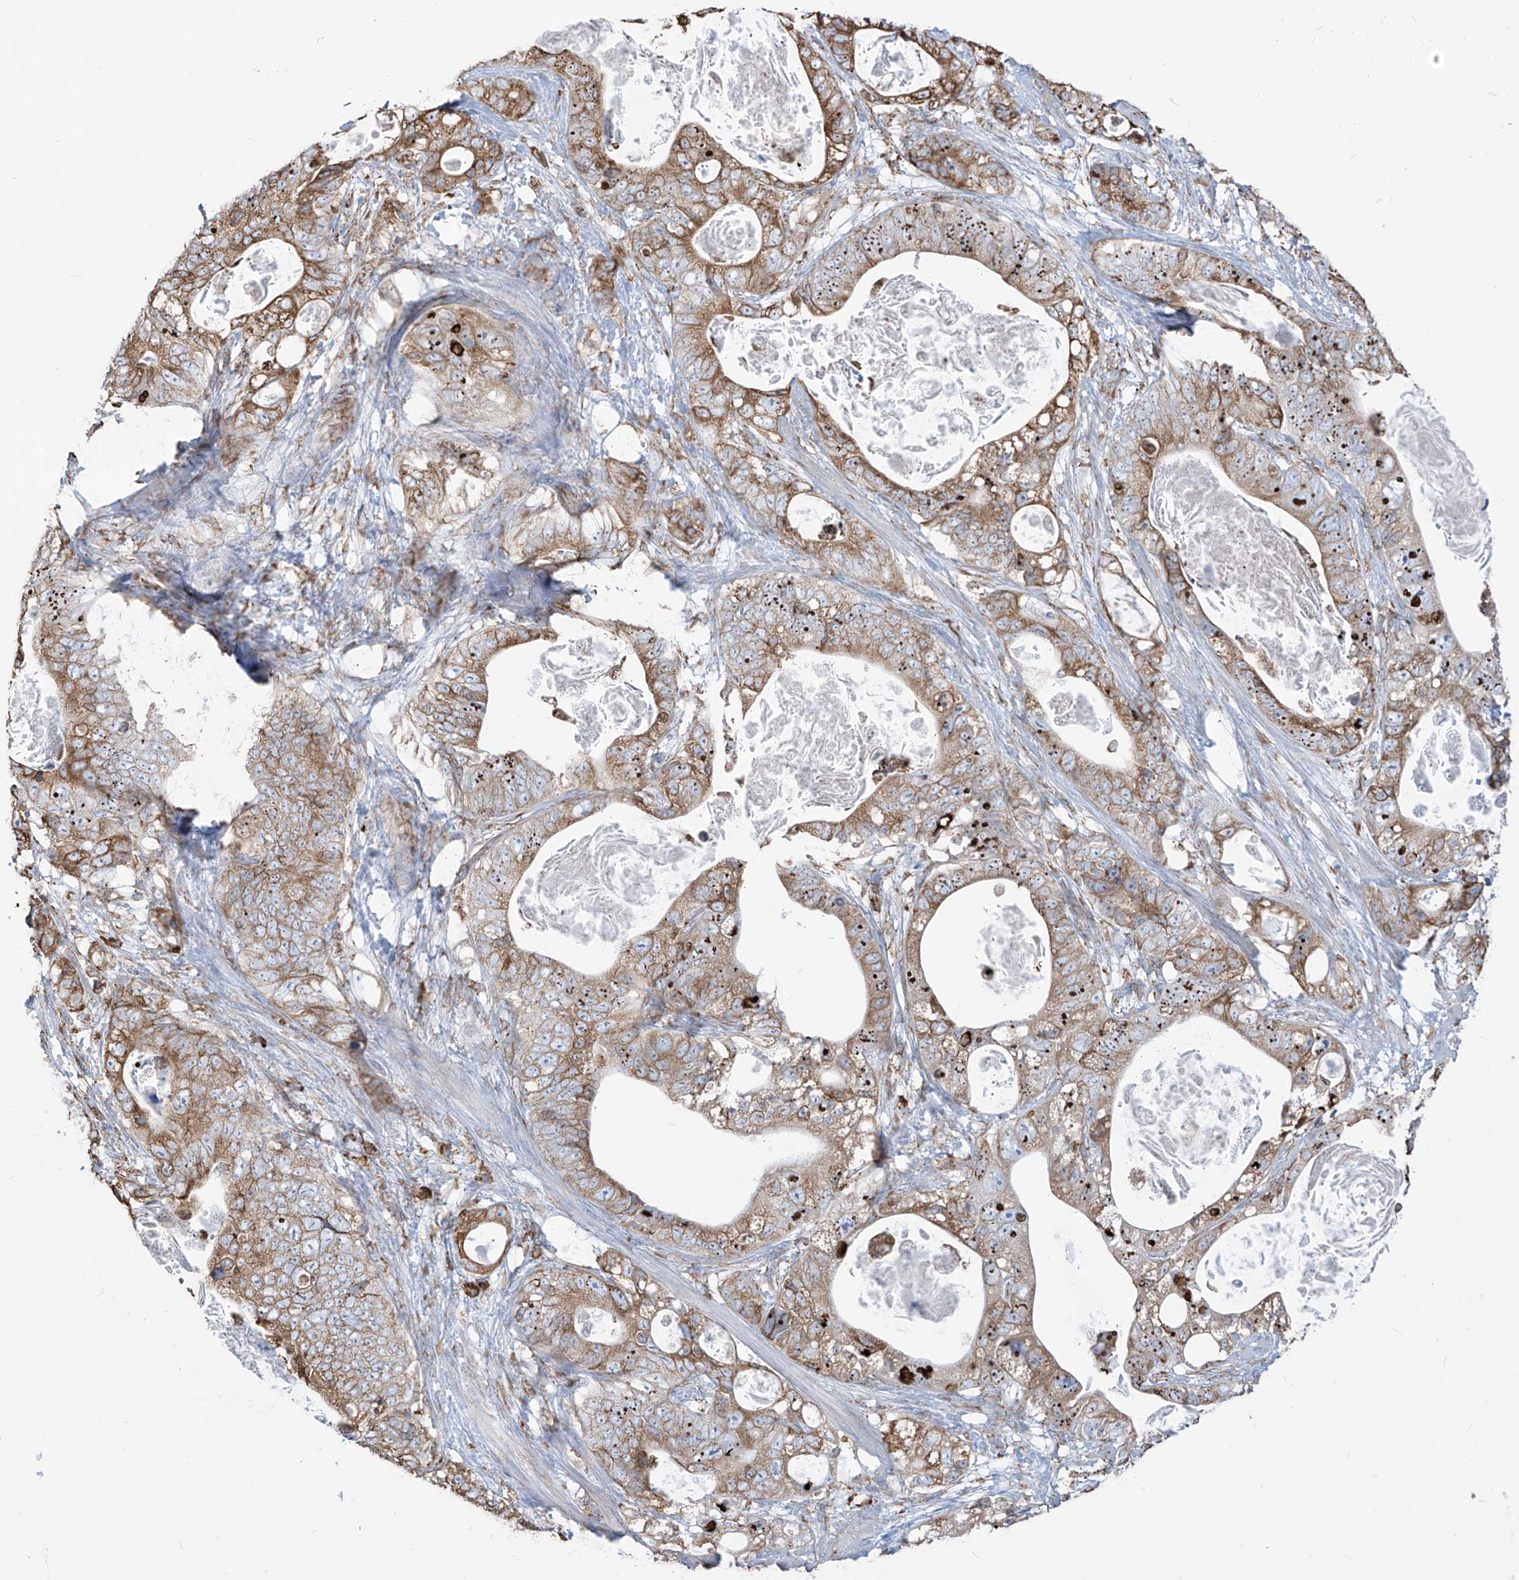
{"staining": {"intensity": "moderate", "quantity": ">75%", "location": "cytoplasmic/membranous"}, "tissue": "stomach cancer", "cell_type": "Tumor cells", "image_type": "cancer", "snomed": [{"axis": "morphology", "description": "Normal tissue, NOS"}, {"axis": "morphology", "description": "Adenocarcinoma, NOS"}, {"axis": "topography", "description": "Stomach"}], "caption": "Immunohistochemistry (IHC) of human stomach cancer demonstrates medium levels of moderate cytoplasmic/membranous expression in approximately >75% of tumor cells.", "gene": "PDIA6", "patient": {"sex": "female", "age": 89}}